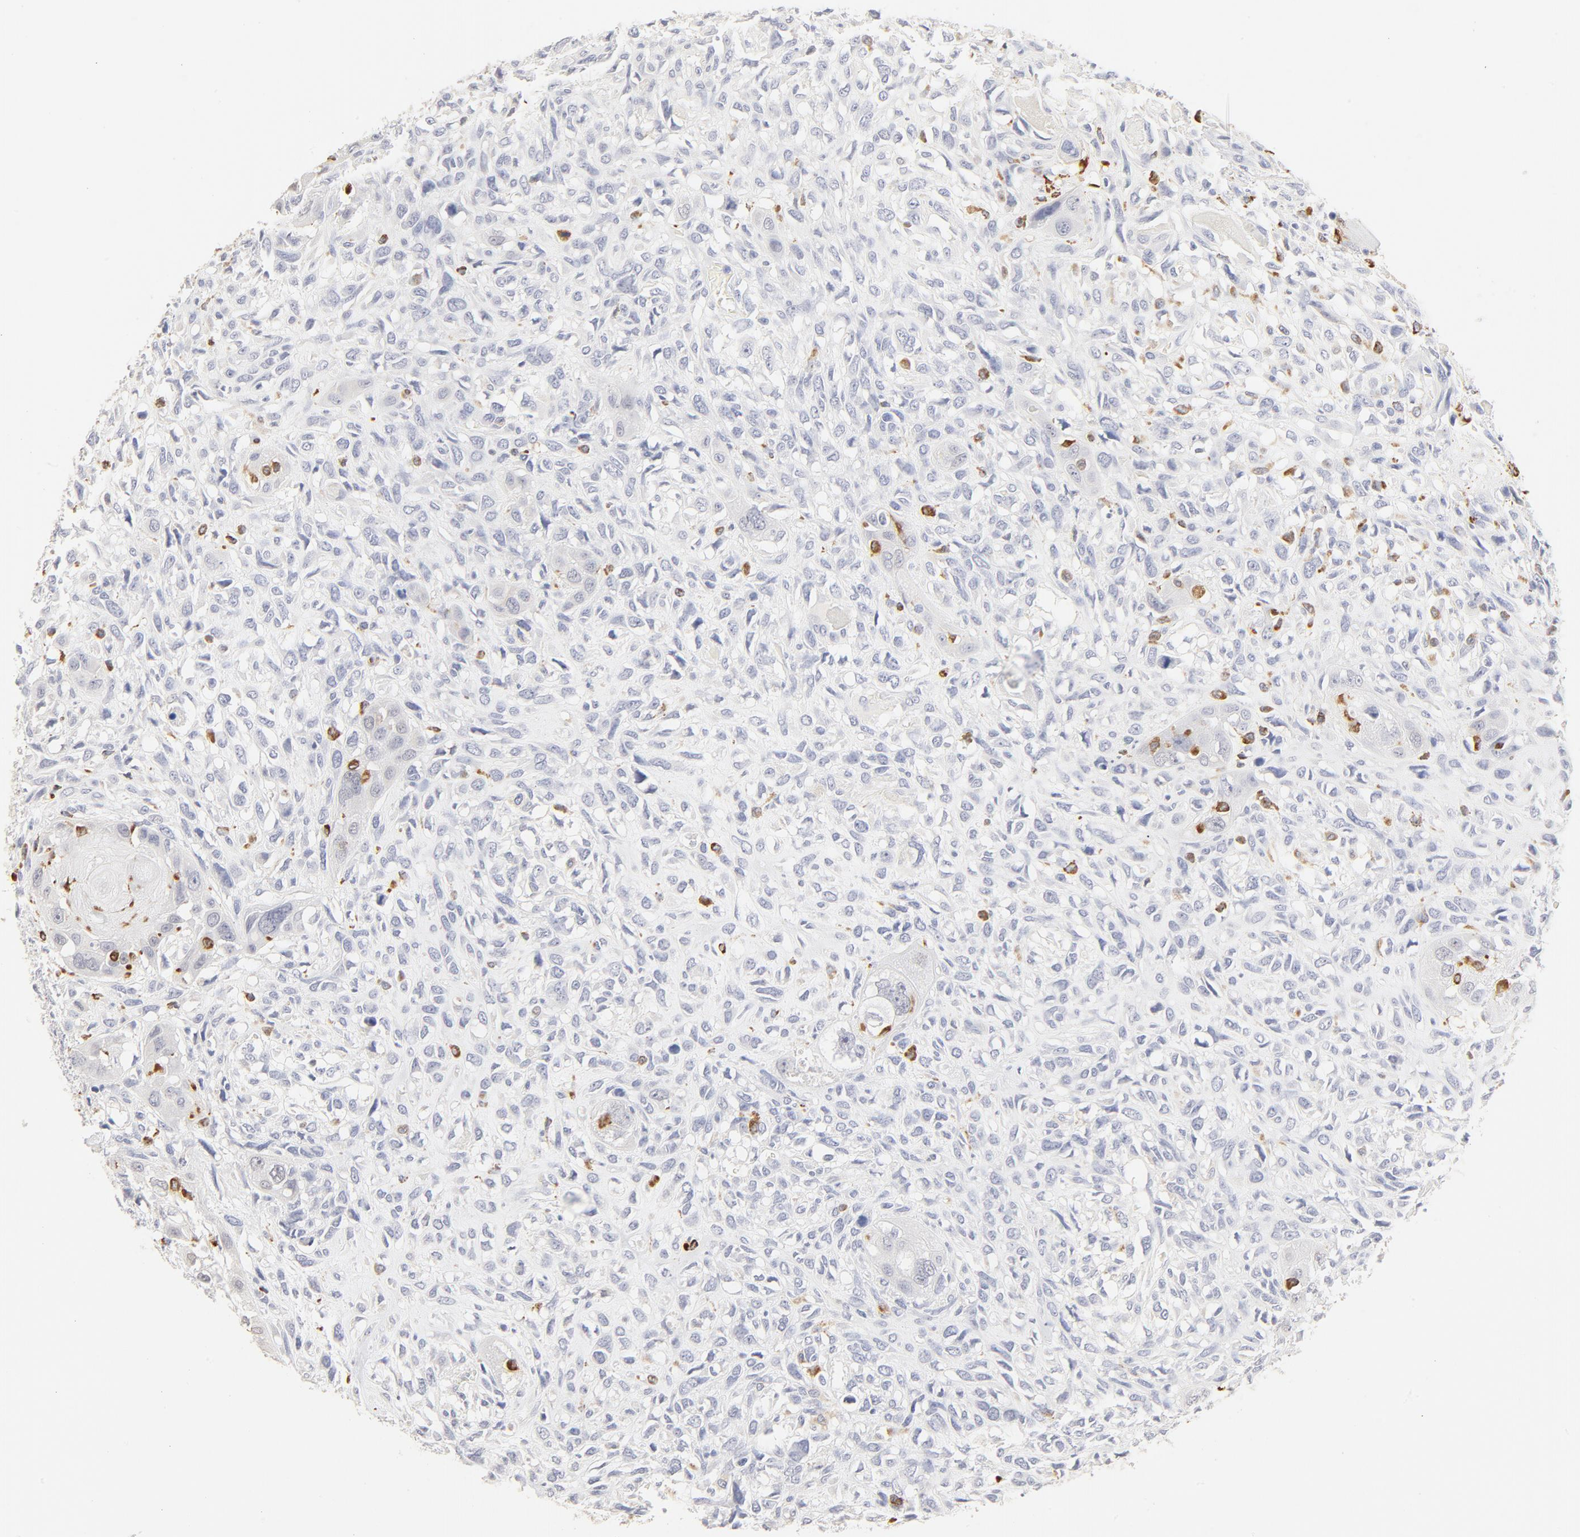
{"staining": {"intensity": "negative", "quantity": "none", "location": "none"}, "tissue": "head and neck cancer", "cell_type": "Tumor cells", "image_type": "cancer", "snomed": [{"axis": "morphology", "description": "Neoplasm, malignant, NOS"}, {"axis": "topography", "description": "Salivary gland"}, {"axis": "topography", "description": "Head-Neck"}], "caption": "Tumor cells show no significant protein positivity in head and neck cancer. Brightfield microscopy of immunohistochemistry (IHC) stained with DAB (brown) and hematoxylin (blue), captured at high magnification.", "gene": "FCGBP", "patient": {"sex": "male", "age": 43}}